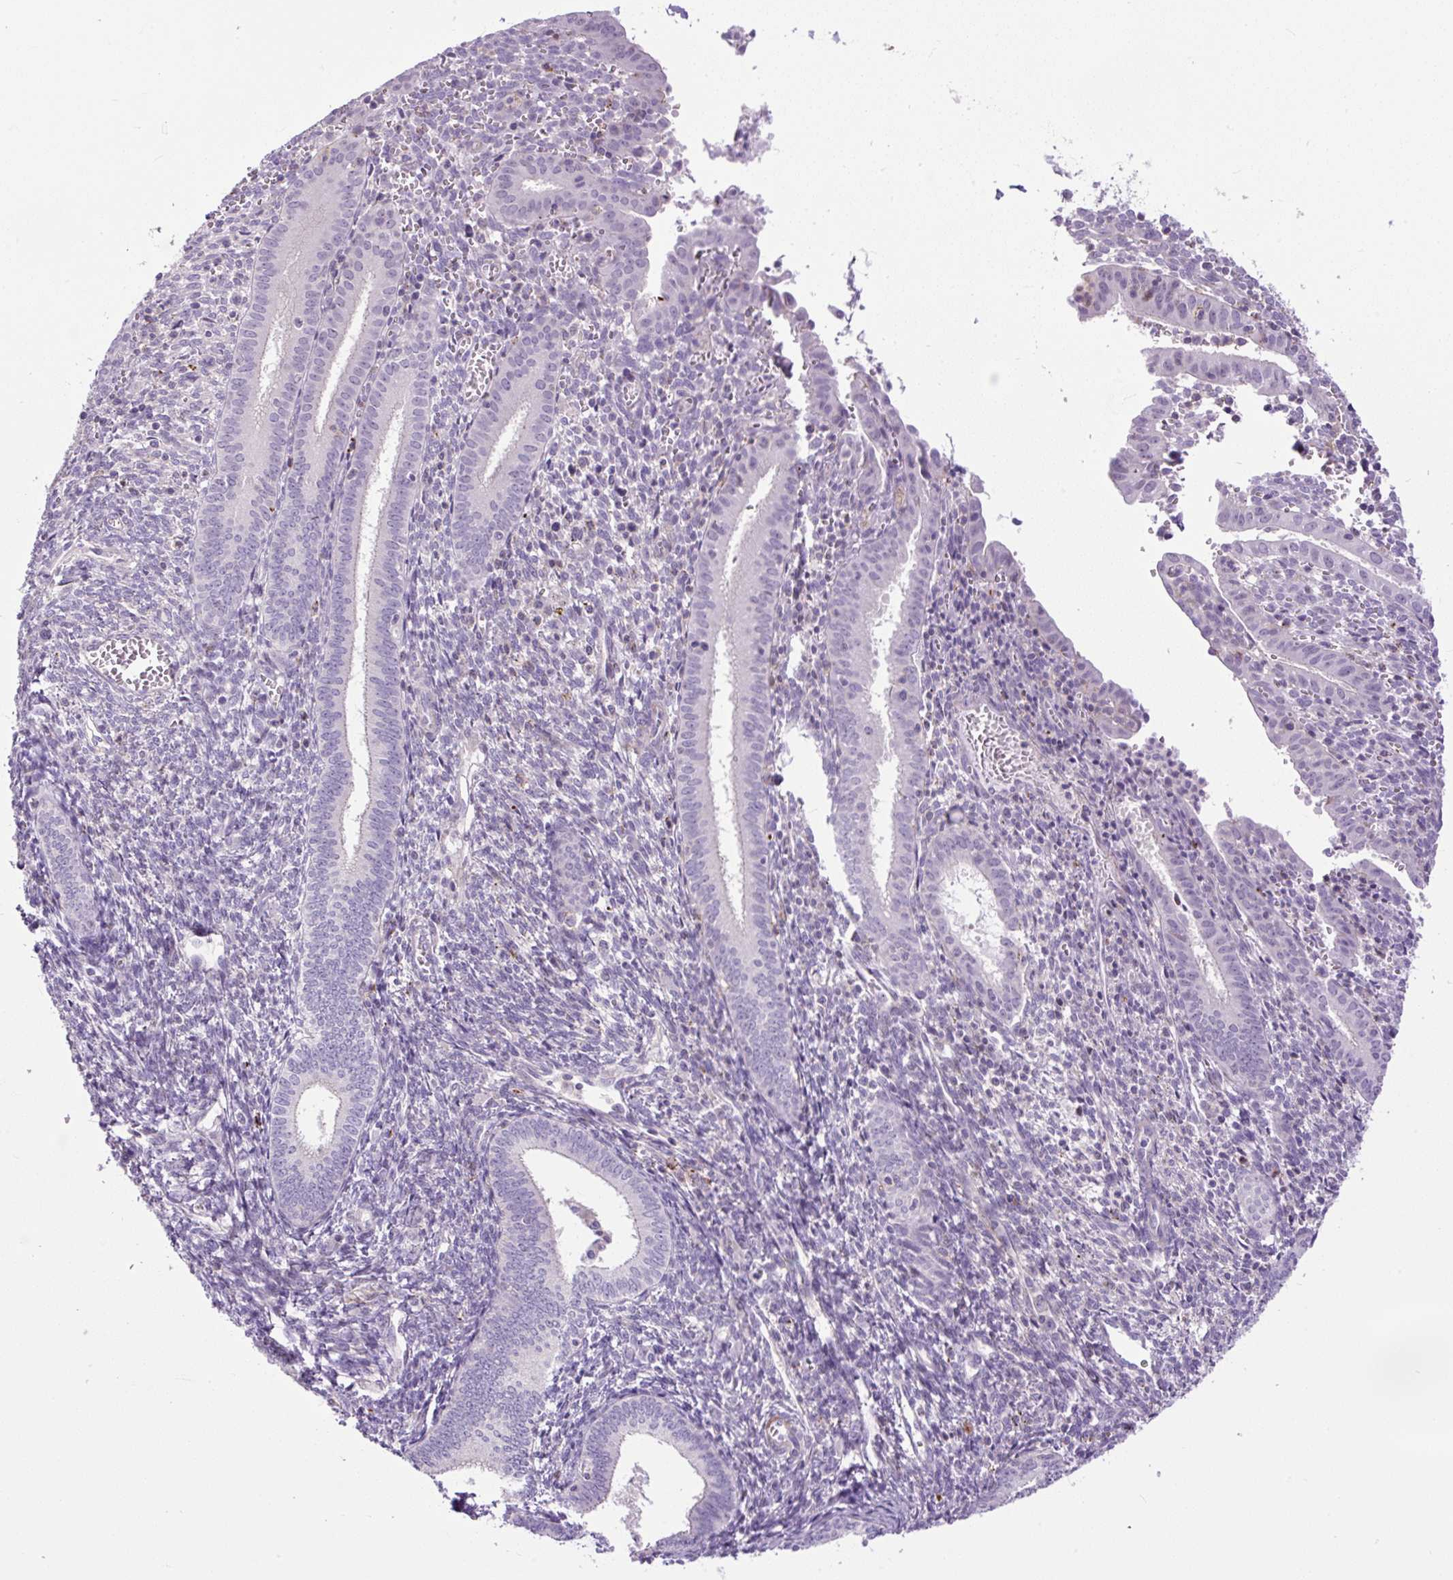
{"staining": {"intensity": "negative", "quantity": "none", "location": "none"}, "tissue": "endometrium", "cell_type": "Cells in endometrial stroma", "image_type": "normal", "snomed": [{"axis": "morphology", "description": "Normal tissue, NOS"}, {"axis": "topography", "description": "Endometrium"}], "caption": "Histopathology image shows no significant protein staining in cells in endometrial stroma of normal endometrium.", "gene": "ZNF197", "patient": {"sex": "female", "age": 41}}